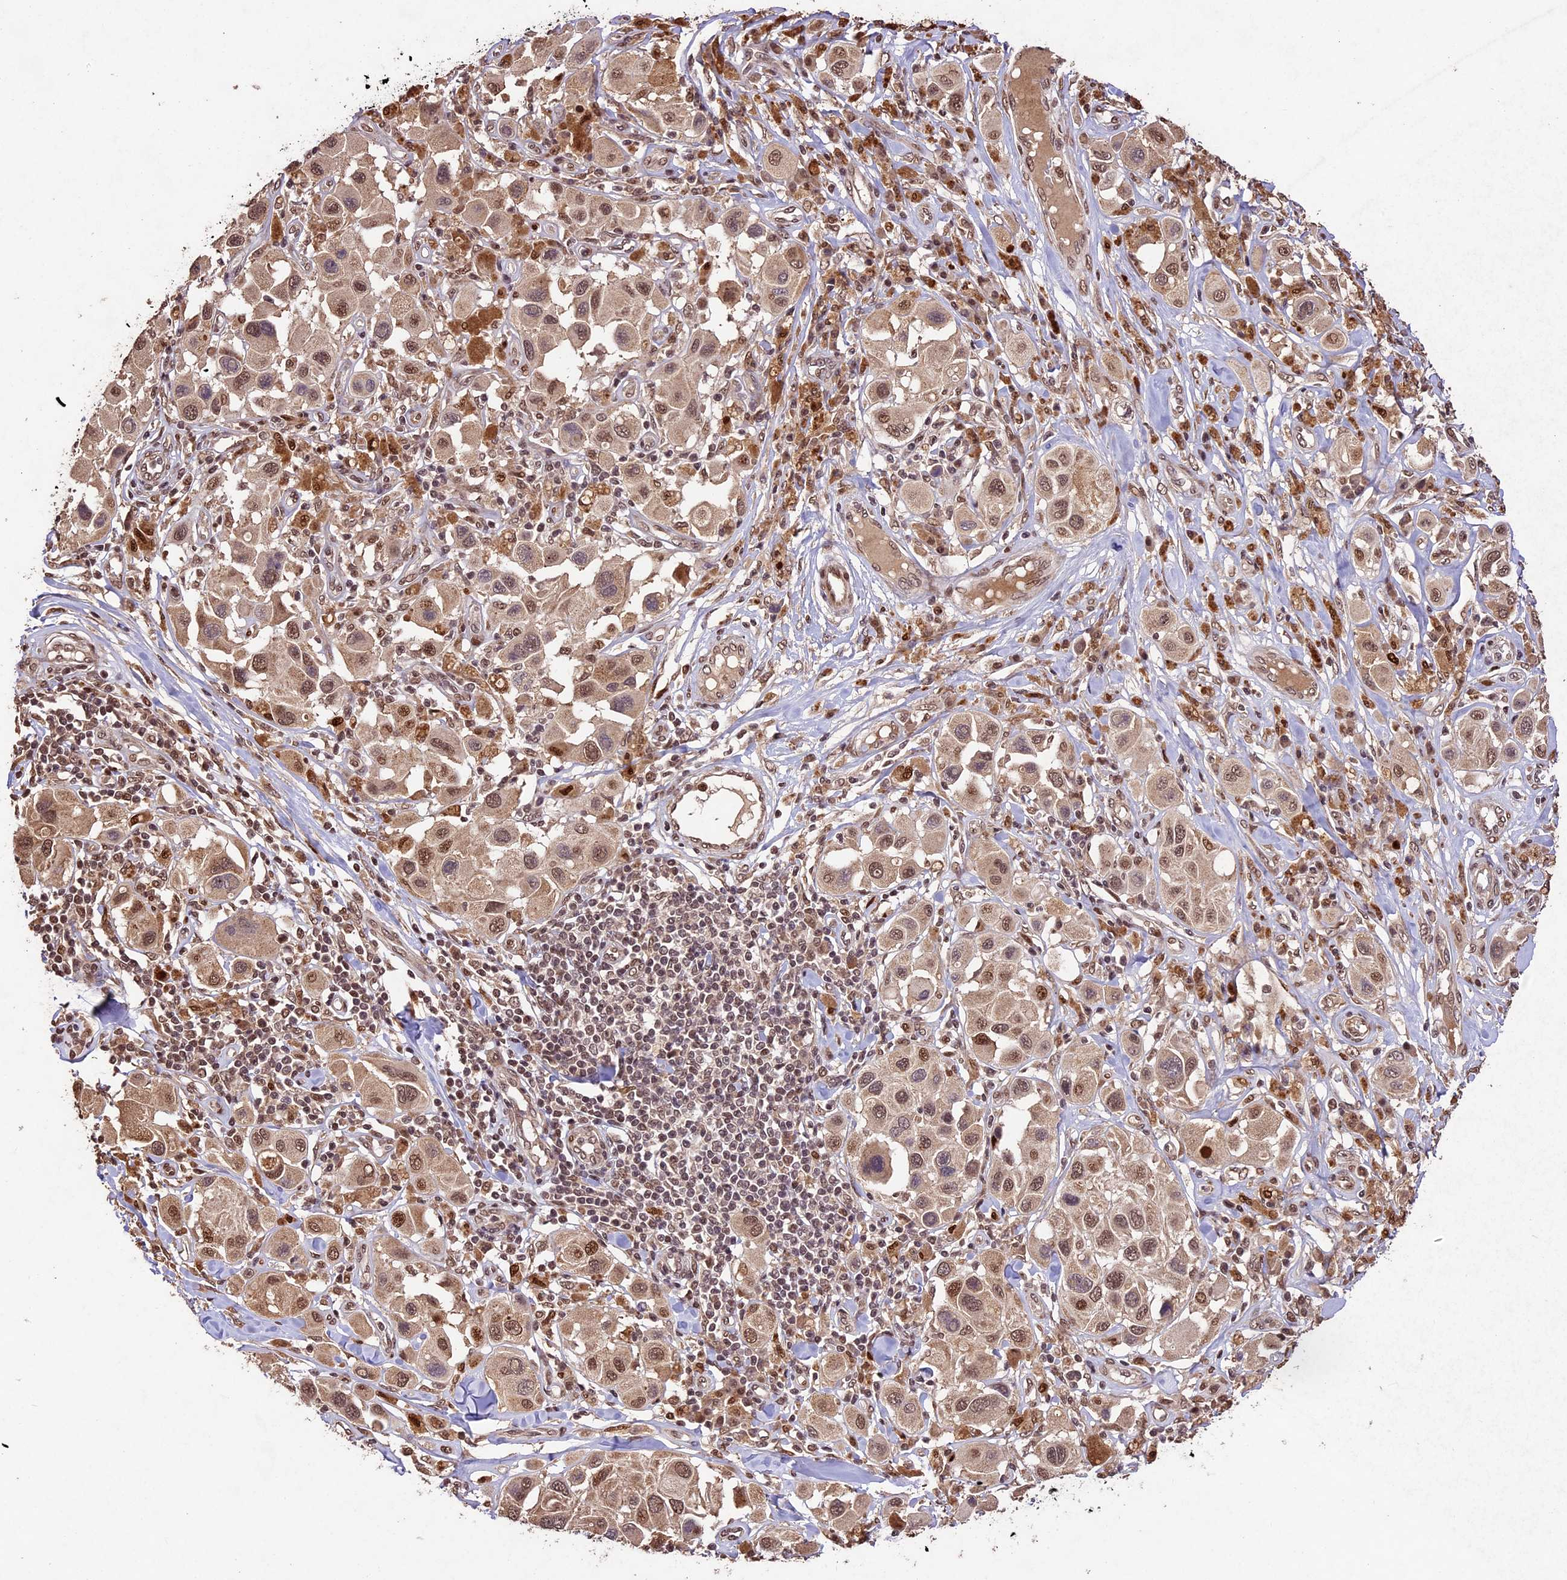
{"staining": {"intensity": "moderate", "quantity": ">75%", "location": "cytoplasmic/membranous,nuclear"}, "tissue": "melanoma", "cell_type": "Tumor cells", "image_type": "cancer", "snomed": [{"axis": "morphology", "description": "Malignant melanoma, Metastatic site"}, {"axis": "topography", "description": "Skin"}], "caption": "Human melanoma stained with a brown dye shows moderate cytoplasmic/membranous and nuclear positive staining in approximately >75% of tumor cells.", "gene": "CDKN2AIP", "patient": {"sex": "male", "age": 41}}